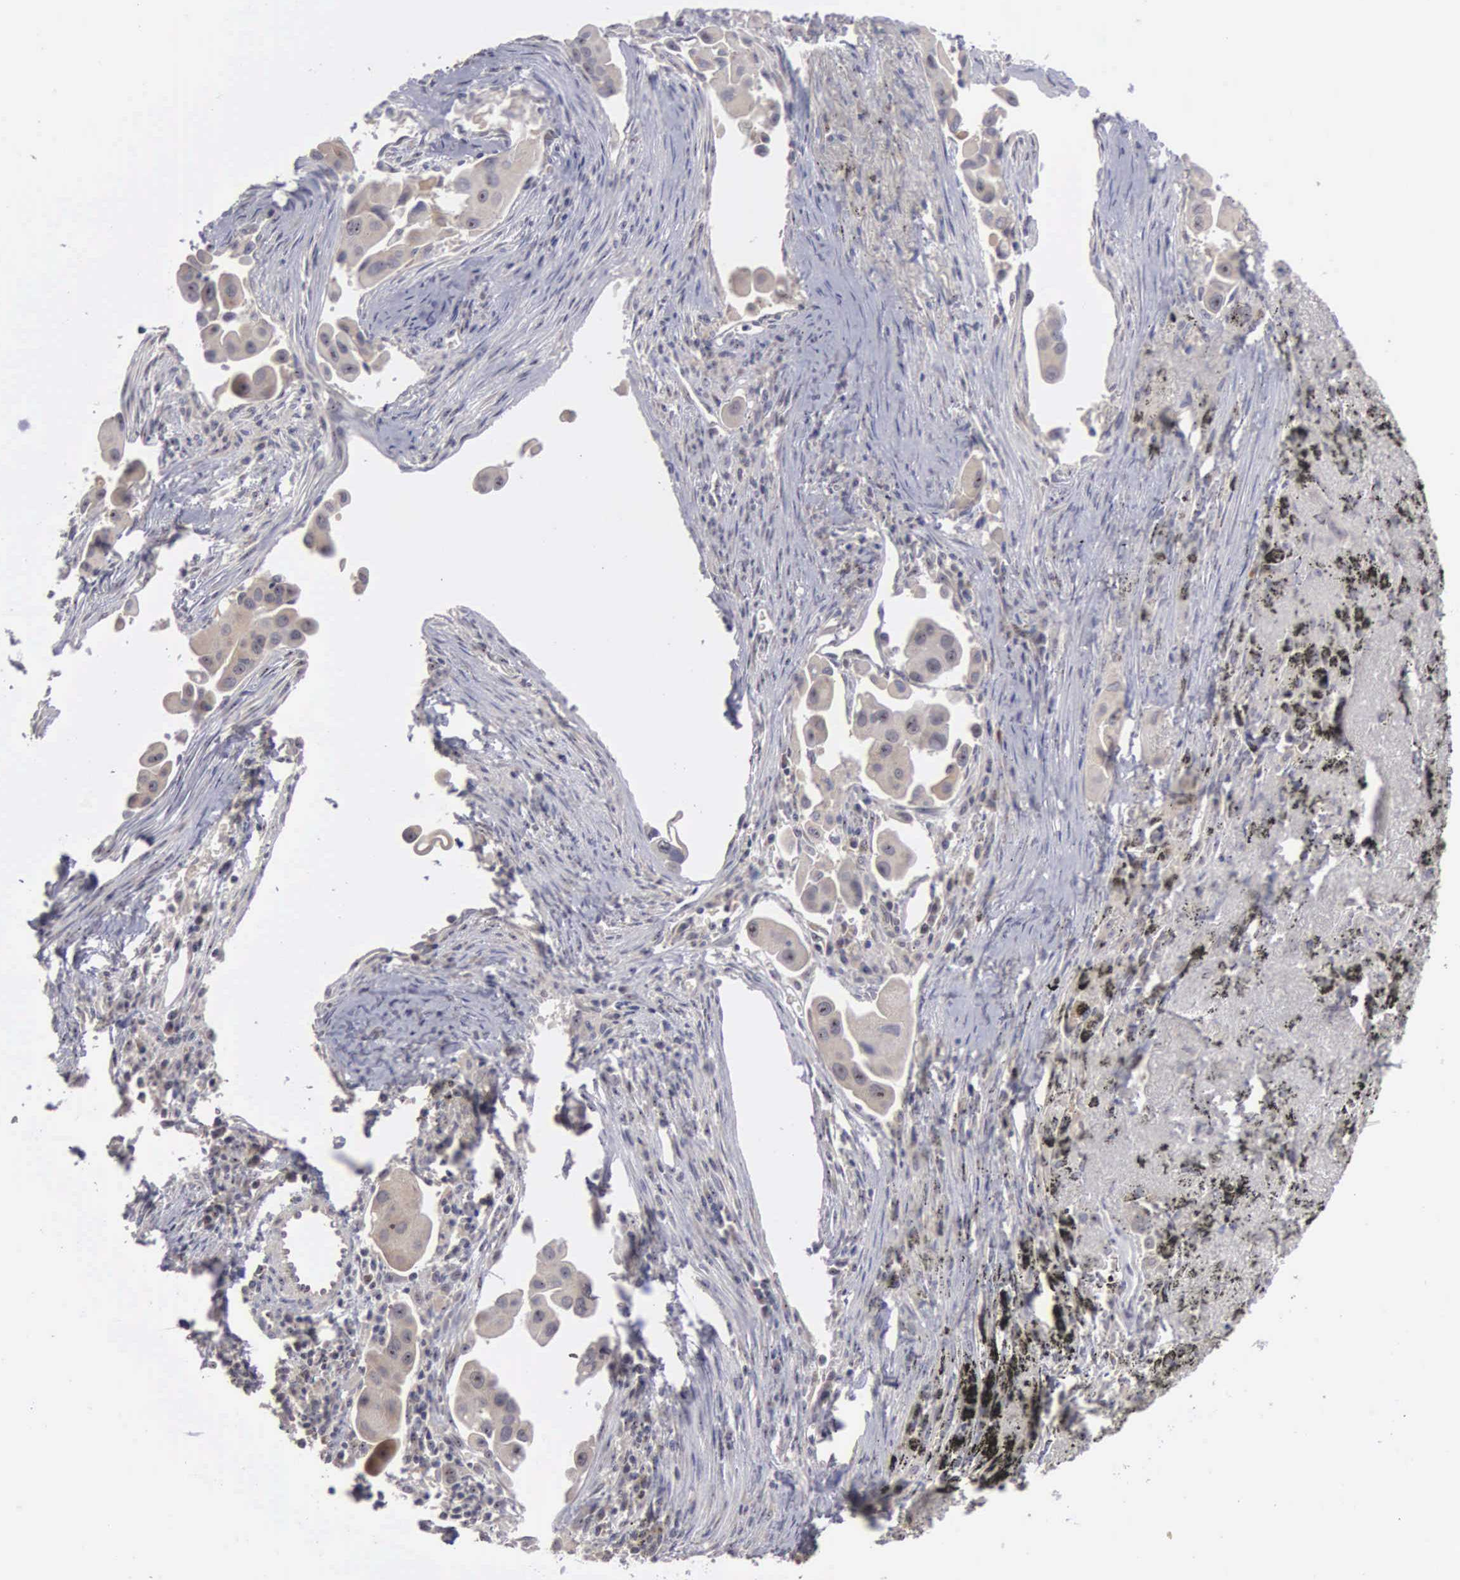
{"staining": {"intensity": "weak", "quantity": ">75%", "location": "cytoplasmic/membranous"}, "tissue": "lung cancer", "cell_type": "Tumor cells", "image_type": "cancer", "snomed": [{"axis": "morphology", "description": "Adenocarcinoma, NOS"}, {"axis": "topography", "description": "Lung"}], "caption": "Weak cytoplasmic/membranous positivity is seen in approximately >75% of tumor cells in lung adenocarcinoma.", "gene": "AMN", "patient": {"sex": "male", "age": 68}}